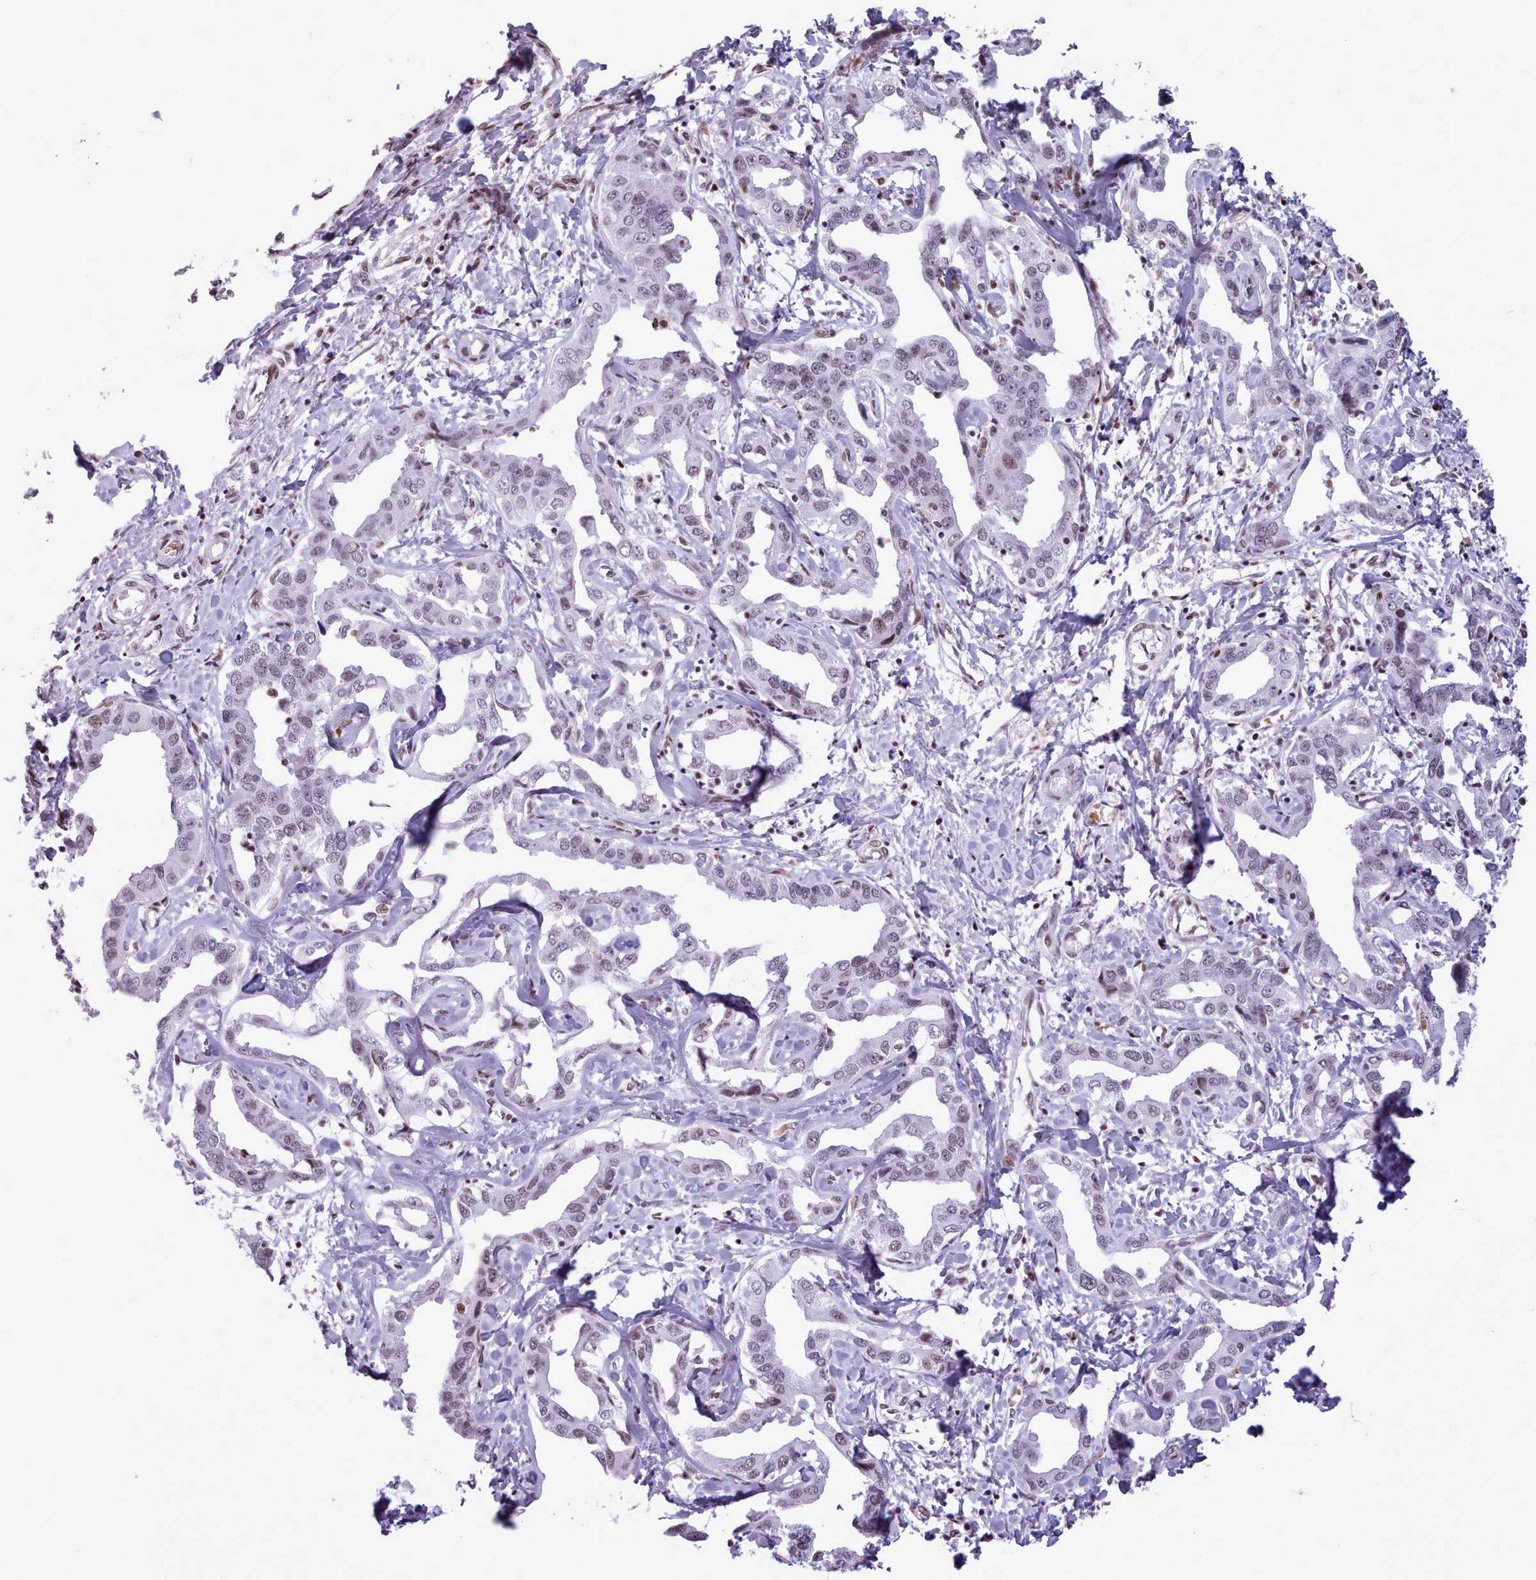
{"staining": {"intensity": "weak", "quantity": ">75%", "location": "nuclear"}, "tissue": "liver cancer", "cell_type": "Tumor cells", "image_type": "cancer", "snomed": [{"axis": "morphology", "description": "Cholangiocarcinoma"}, {"axis": "topography", "description": "Liver"}], "caption": "Liver cancer (cholangiocarcinoma) tissue displays weak nuclear expression in approximately >75% of tumor cells (IHC, brightfield microscopy, high magnification).", "gene": "SRSF4", "patient": {"sex": "male", "age": 59}}